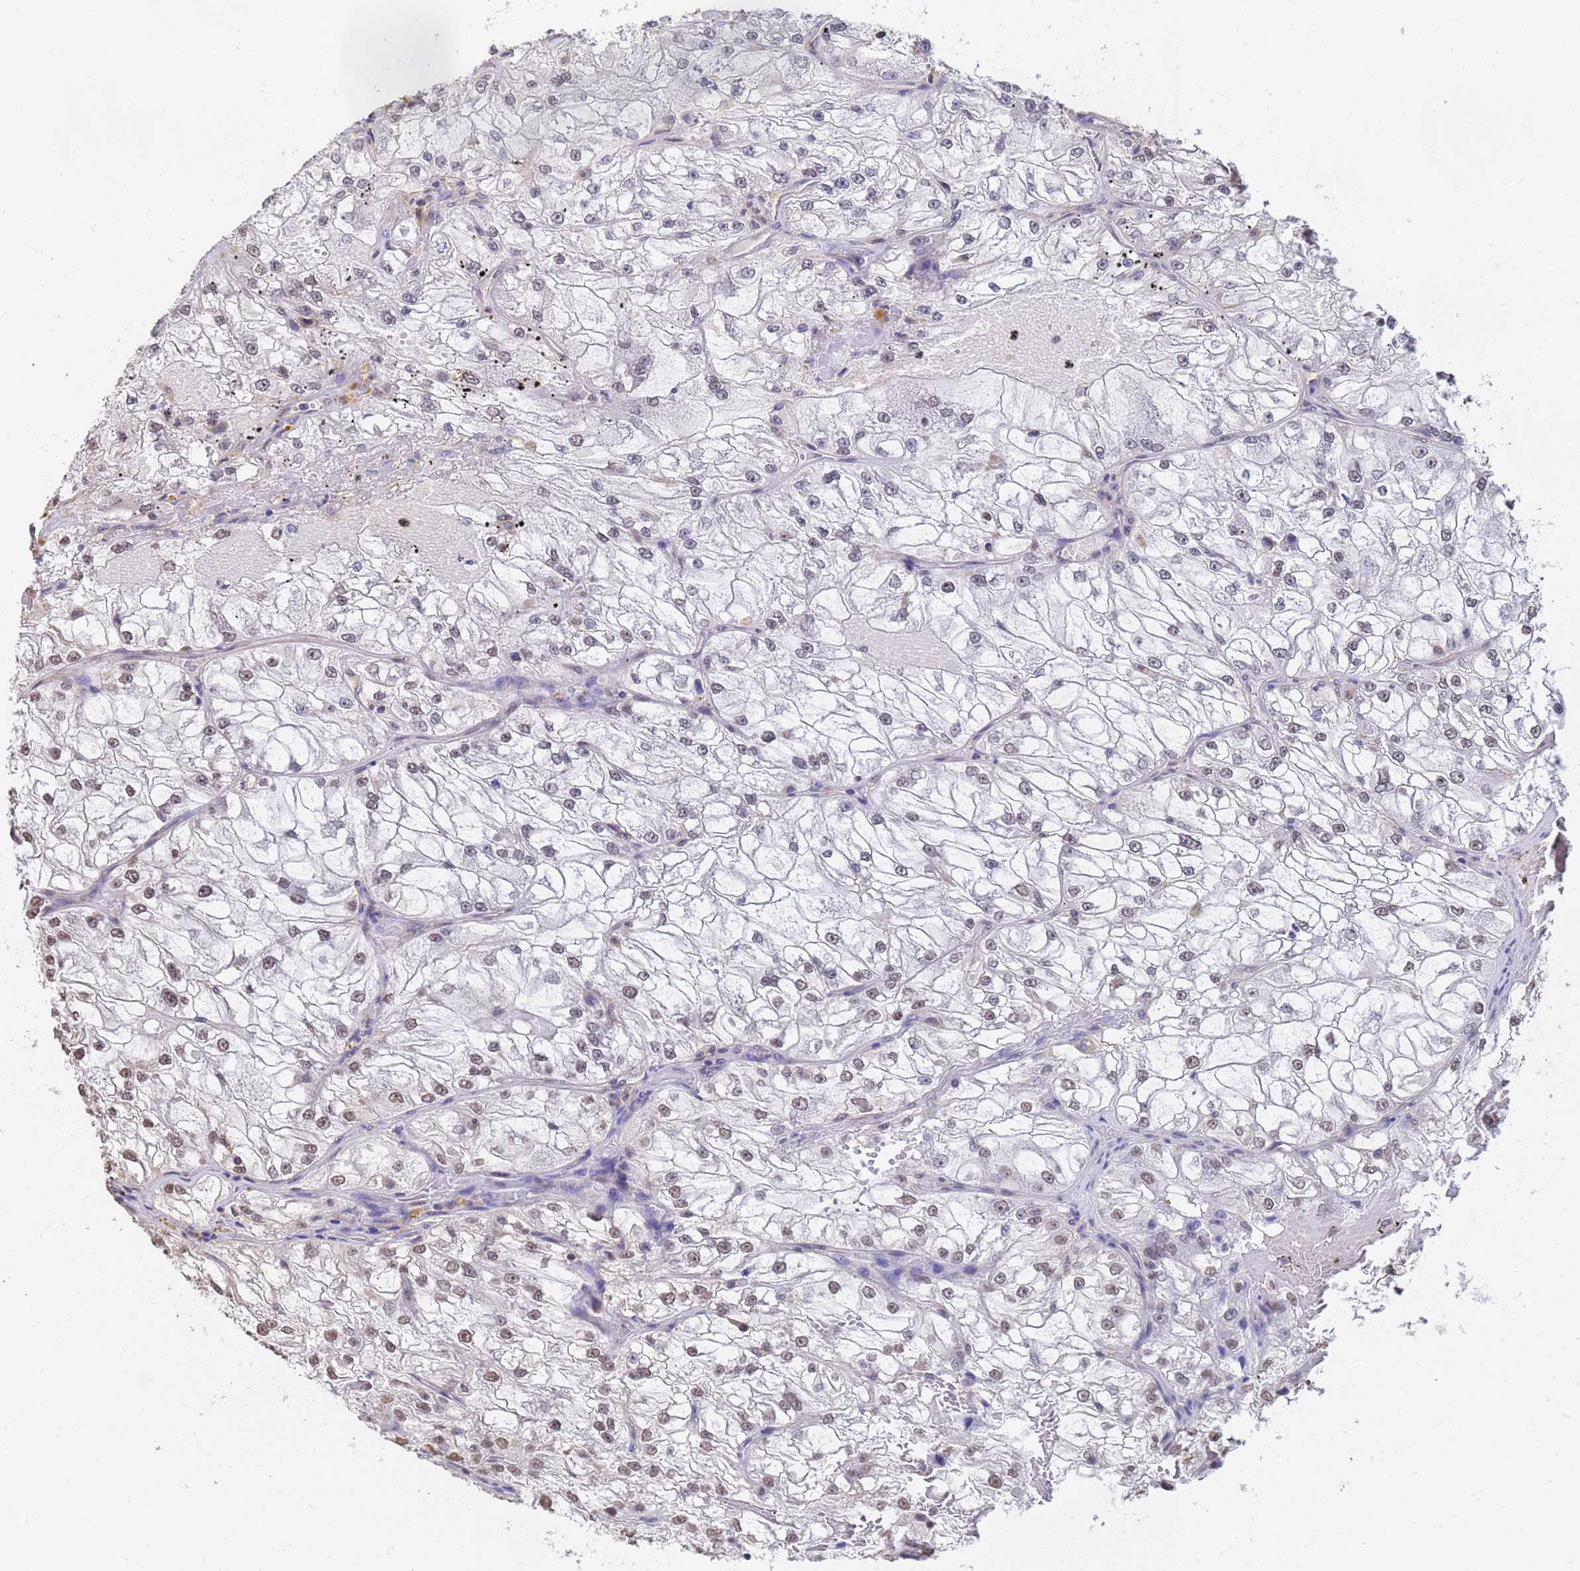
{"staining": {"intensity": "moderate", "quantity": "<25%", "location": "nuclear"}, "tissue": "renal cancer", "cell_type": "Tumor cells", "image_type": "cancer", "snomed": [{"axis": "morphology", "description": "Adenocarcinoma, NOS"}, {"axis": "topography", "description": "Kidney"}], "caption": "High-magnification brightfield microscopy of renal cancer stained with DAB (brown) and counterstained with hematoxylin (blue). tumor cells exhibit moderate nuclear positivity is identified in about<25% of cells.", "gene": "SUMO4", "patient": {"sex": "female", "age": 72}}